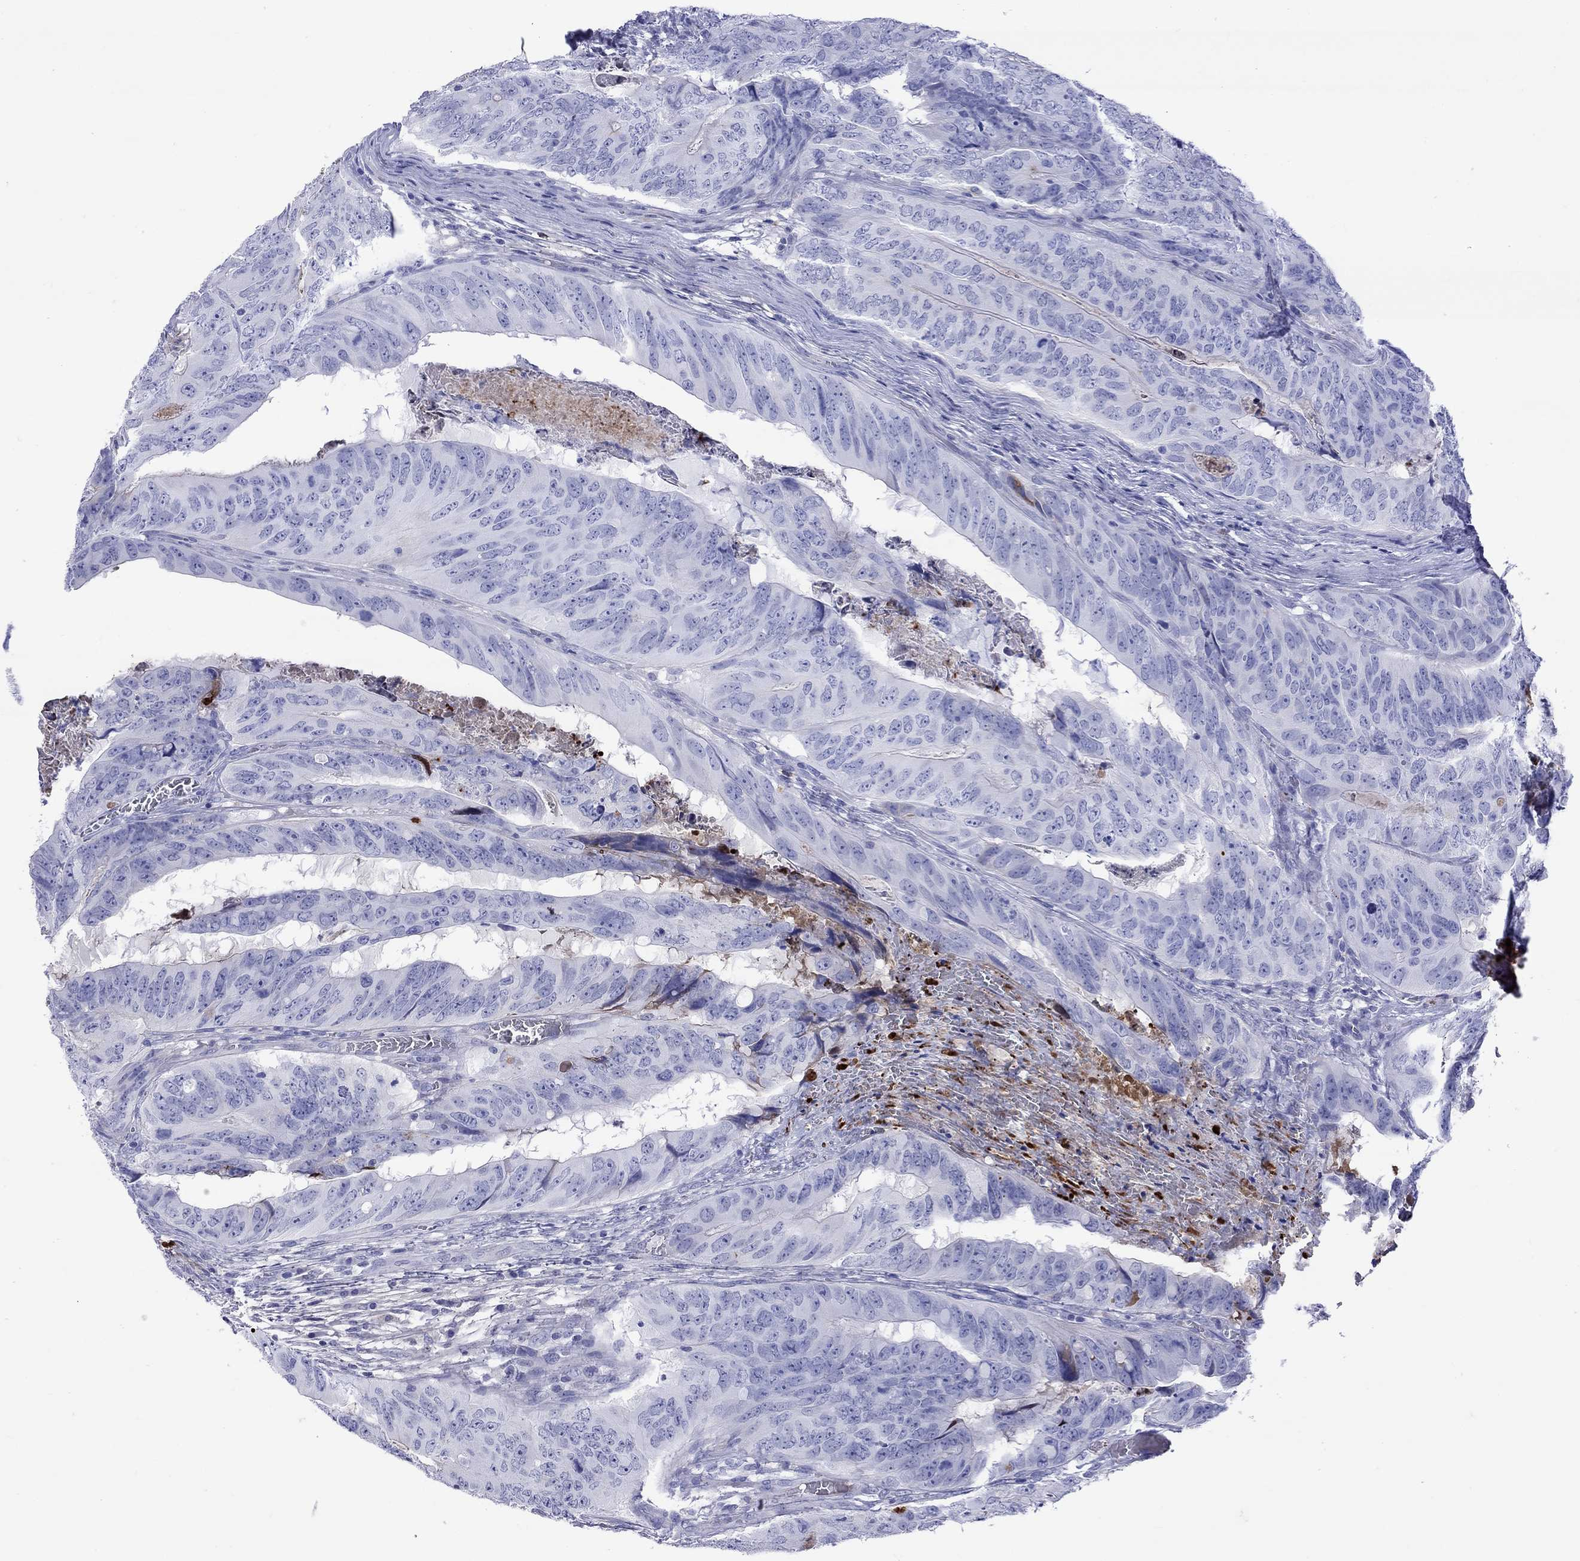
{"staining": {"intensity": "negative", "quantity": "none", "location": "none"}, "tissue": "colorectal cancer", "cell_type": "Tumor cells", "image_type": "cancer", "snomed": [{"axis": "morphology", "description": "Adenocarcinoma, NOS"}, {"axis": "topography", "description": "Colon"}], "caption": "The immunohistochemistry (IHC) image has no significant positivity in tumor cells of adenocarcinoma (colorectal) tissue.", "gene": "SERPINA3", "patient": {"sex": "male", "age": 79}}